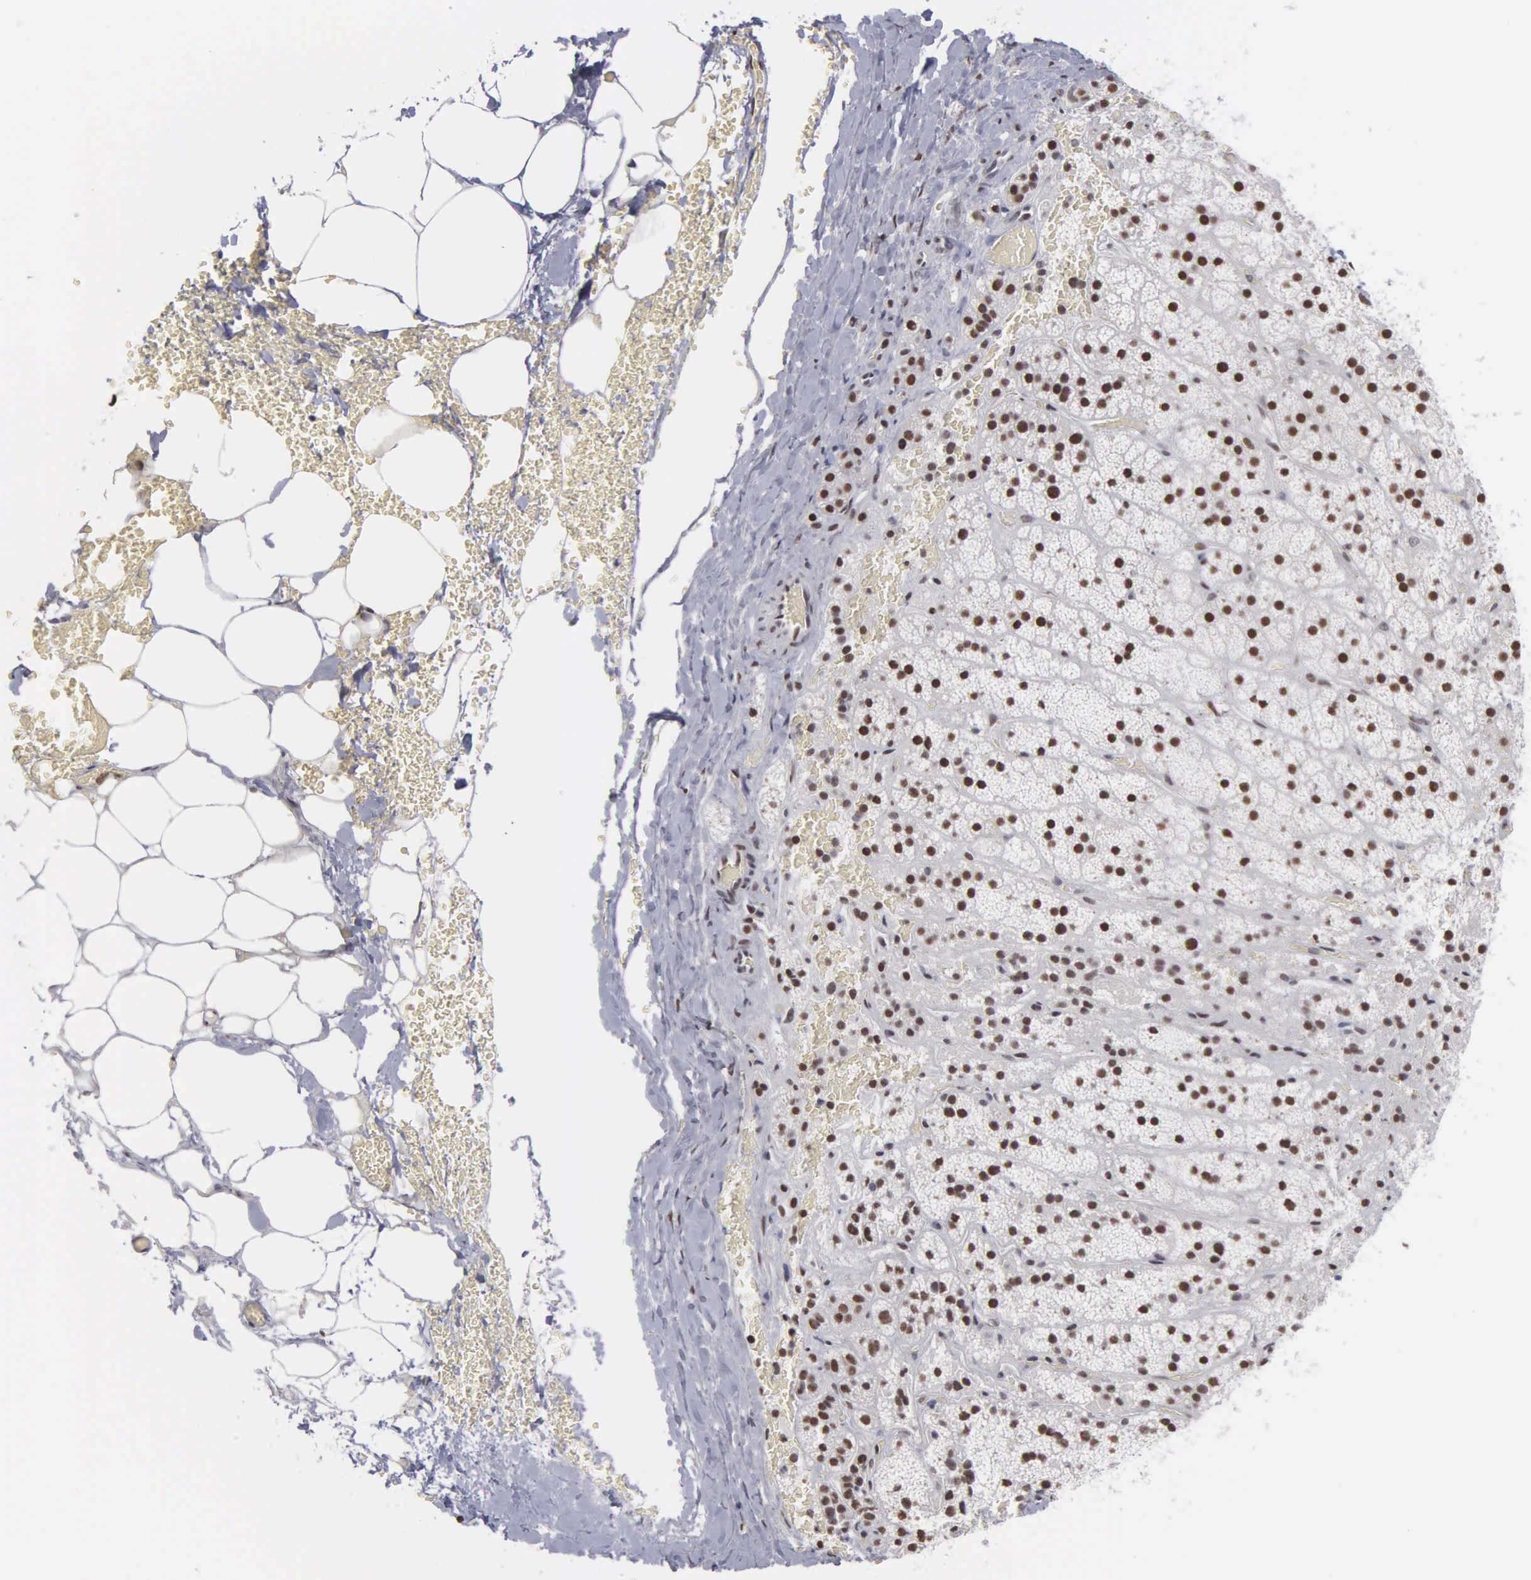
{"staining": {"intensity": "strong", "quantity": ">75%", "location": "nuclear"}, "tissue": "adrenal gland", "cell_type": "Glandular cells", "image_type": "normal", "snomed": [{"axis": "morphology", "description": "Normal tissue, NOS"}, {"axis": "topography", "description": "Adrenal gland"}], "caption": "Strong nuclear positivity is identified in approximately >75% of glandular cells in unremarkable adrenal gland. (DAB IHC with brightfield microscopy, high magnification).", "gene": "KIAA0586", "patient": {"sex": "male", "age": 57}}